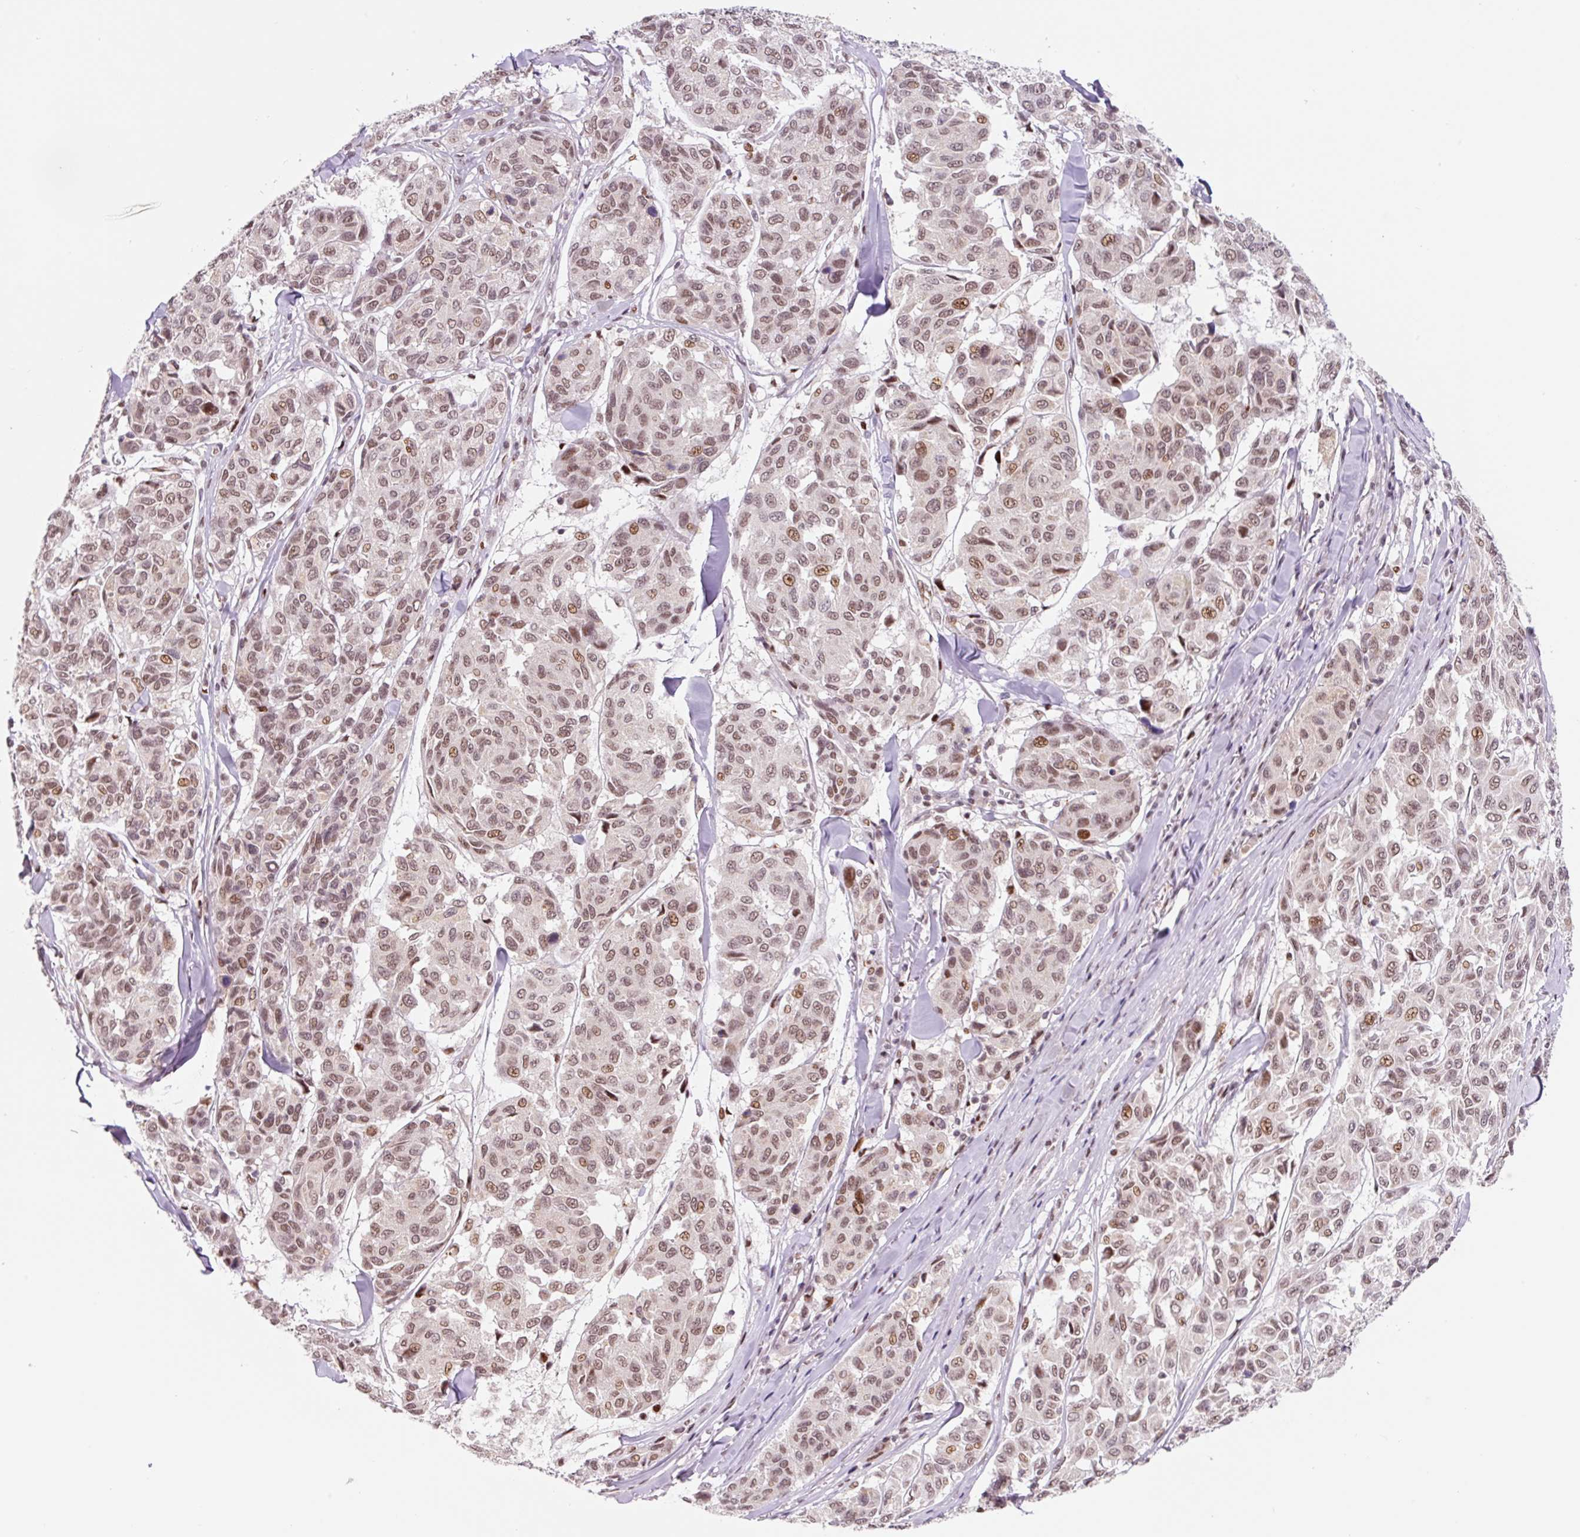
{"staining": {"intensity": "moderate", "quantity": ">75%", "location": "nuclear"}, "tissue": "melanoma", "cell_type": "Tumor cells", "image_type": "cancer", "snomed": [{"axis": "morphology", "description": "Malignant melanoma, NOS"}, {"axis": "topography", "description": "Skin"}], "caption": "Immunohistochemistry micrograph of malignant melanoma stained for a protein (brown), which demonstrates medium levels of moderate nuclear positivity in approximately >75% of tumor cells.", "gene": "CCNL2", "patient": {"sex": "female", "age": 66}}